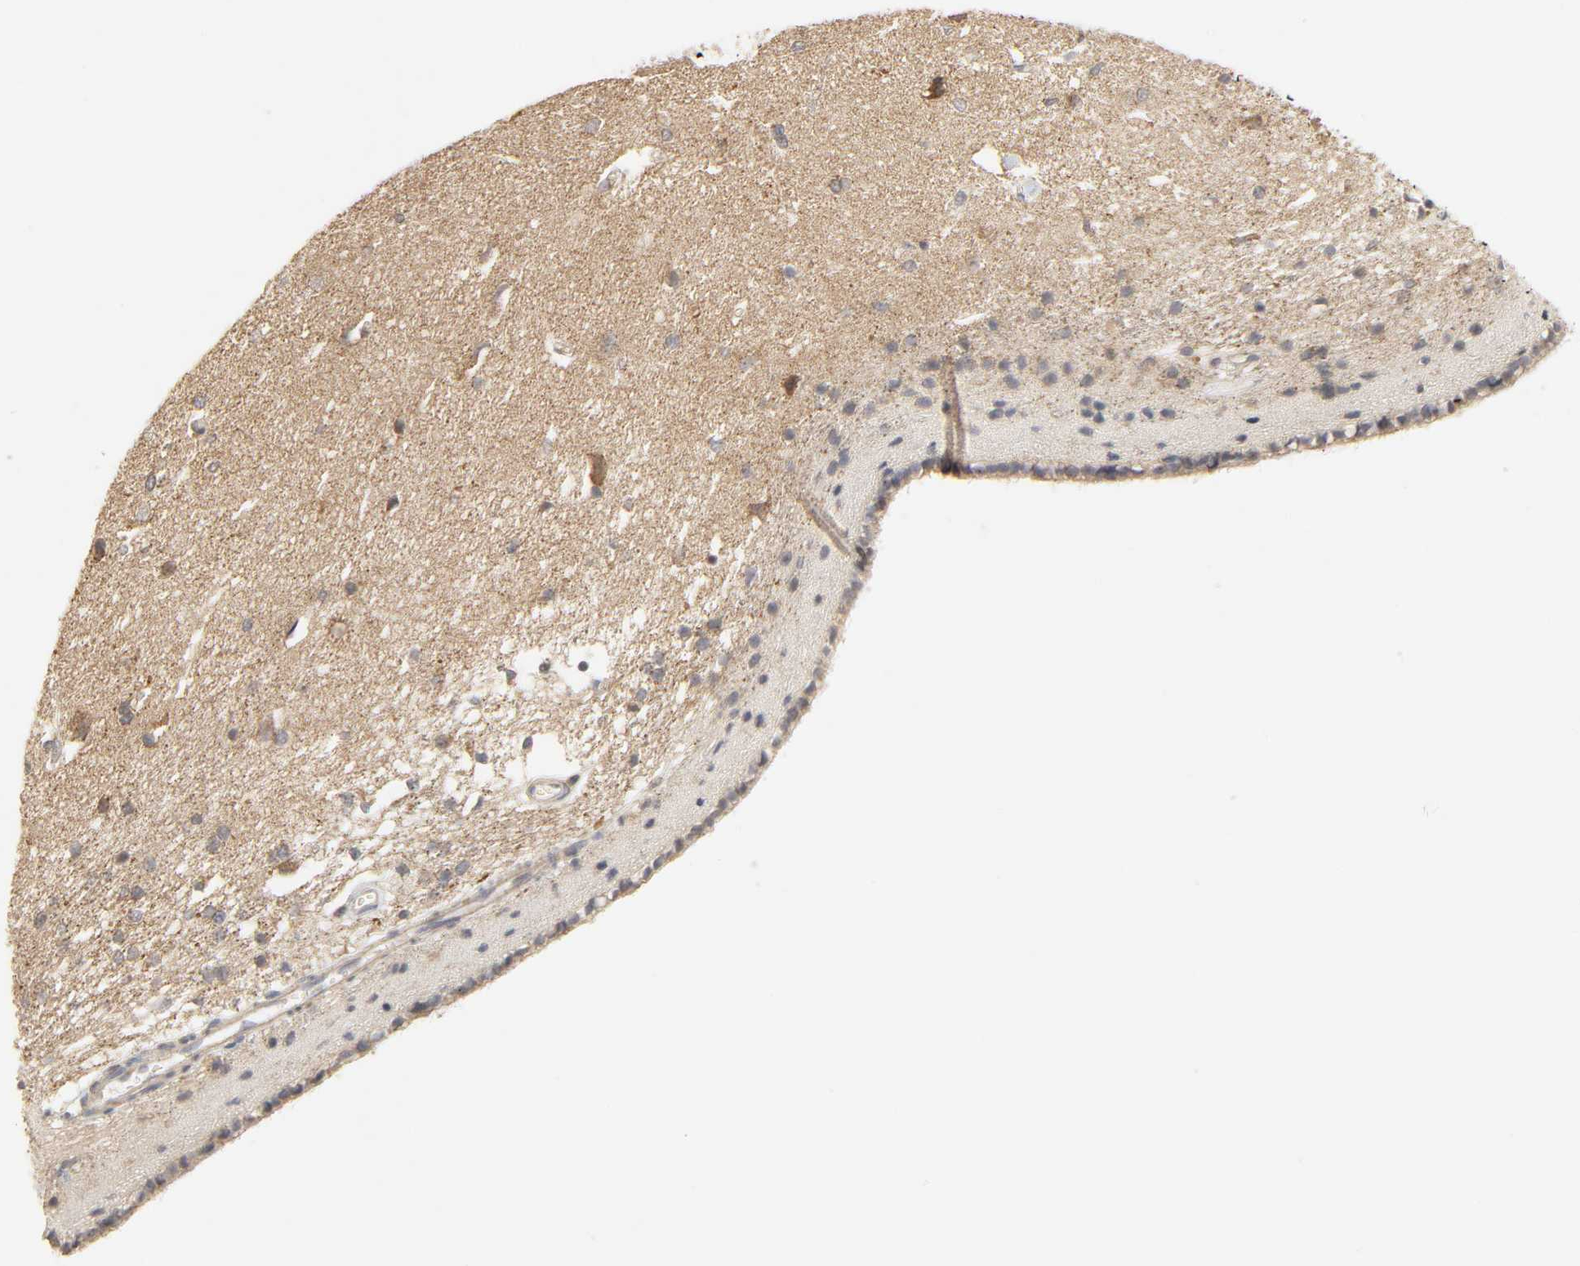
{"staining": {"intensity": "moderate", "quantity": "<25%", "location": "cytoplasmic/membranous"}, "tissue": "caudate", "cell_type": "Glial cells", "image_type": "normal", "snomed": [{"axis": "morphology", "description": "Normal tissue, NOS"}, {"axis": "topography", "description": "Lateral ventricle wall"}], "caption": "The photomicrograph exhibits staining of normal caudate, revealing moderate cytoplasmic/membranous protein expression (brown color) within glial cells.", "gene": "CLEC4E", "patient": {"sex": "female", "age": 19}}